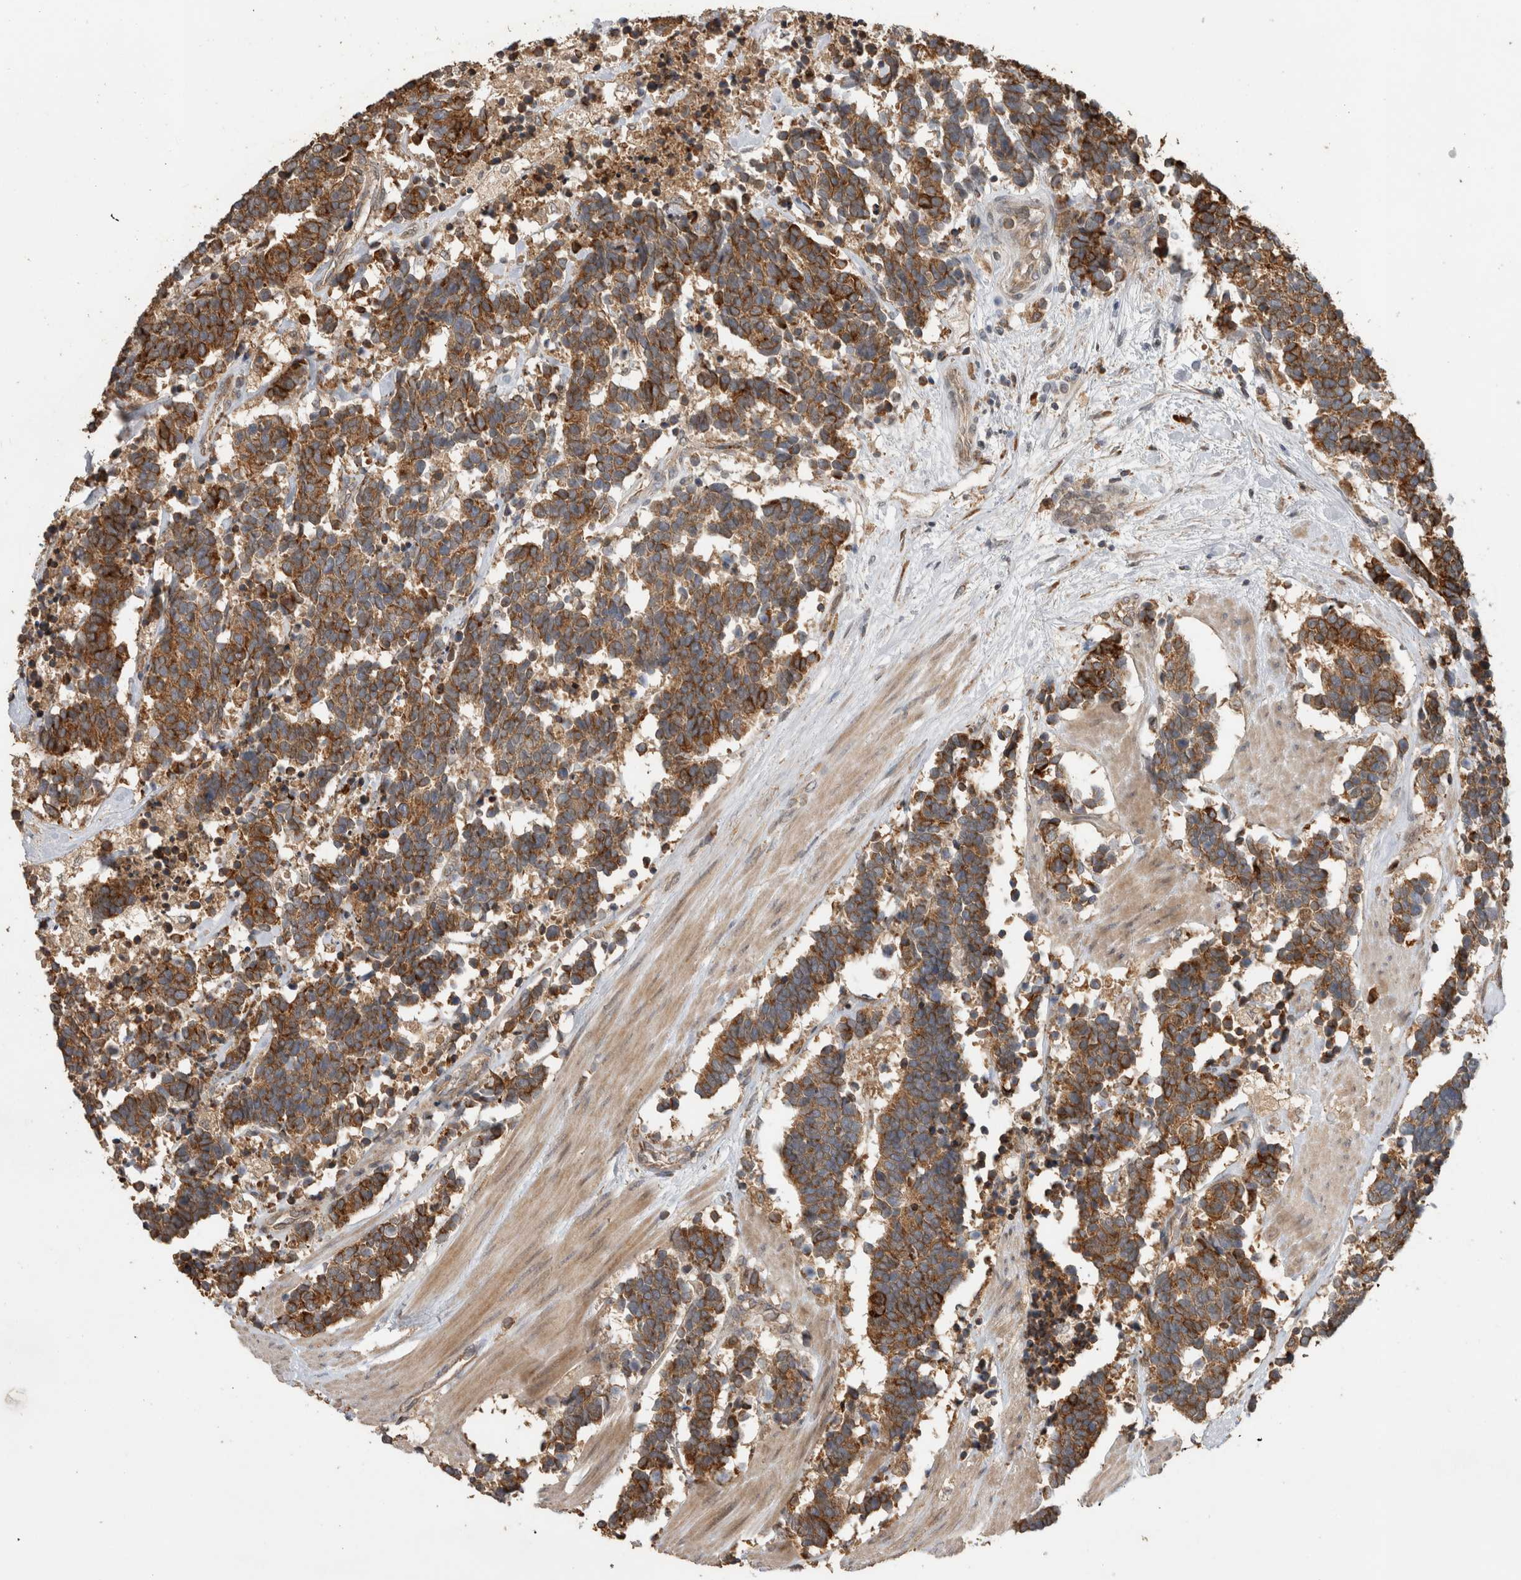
{"staining": {"intensity": "strong", "quantity": "25%-75%", "location": "cytoplasmic/membranous"}, "tissue": "carcinoid", "cell_type": "Tumor cells", "image_type": "cancer", "snomed": [{"axis": "morphology", "description": "Carcinoma, NOS"}, {"axis": "morphology", "description": "Carcinoid, malignant, NOS"}, {"axis": "topography", "description": "Urinary bladder"}], "caption": "This micrograph displays malignant carcinoid stained with IHC to label a protein in brown. The cytoplasmic/membranous of tumor cells show strong positivity for the protein. Nuclei are counter-stained blue.", "gene": "TBCE", "patient": {"sex": "male", "age": 57}}